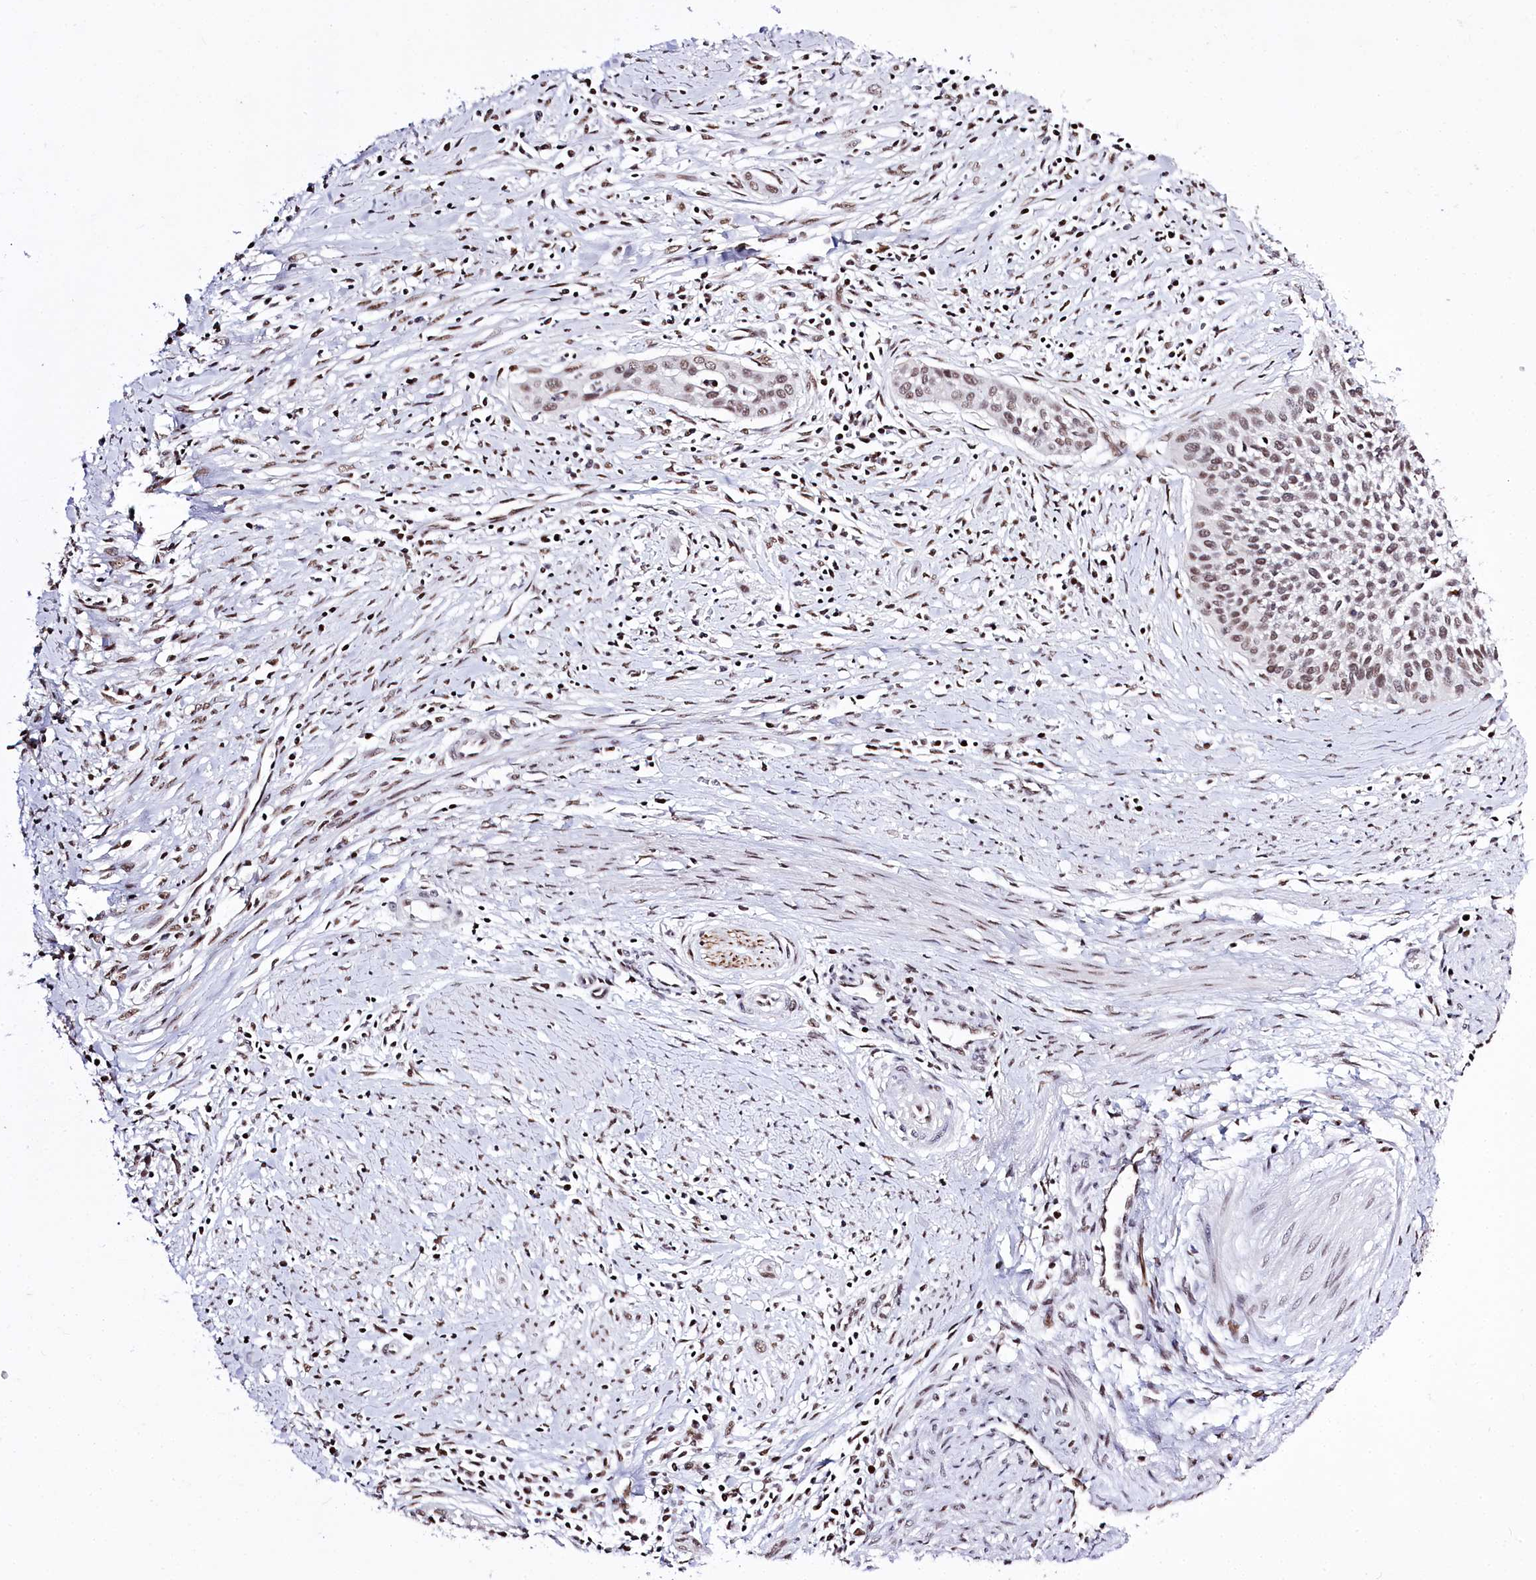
{"staining": {"intensity": "moderate", "quantity": "25%-75%", "location": "nuclear"}, "tissue": "cervical cancer", "cell_type": "Tumor cells", "image_type": "cancer", "snomed": [{"axis": "morphology", "description": "Squamous cell carcinoma, NOS"}, {"axis": "topography", "description": "Cervix"}], "caption": "A brown stain labels moderate nuclear positivity of a protein in cervical squamous cell carcinoma tumor cells. The staining was performed using DAB (3,3'-diaminobenzidine), with brown indicating positive protein expression. Nuclei are stained blue with hematoxylin.", "gene": "POU4F3", "patient": {"sex": "female", "age": 34}}